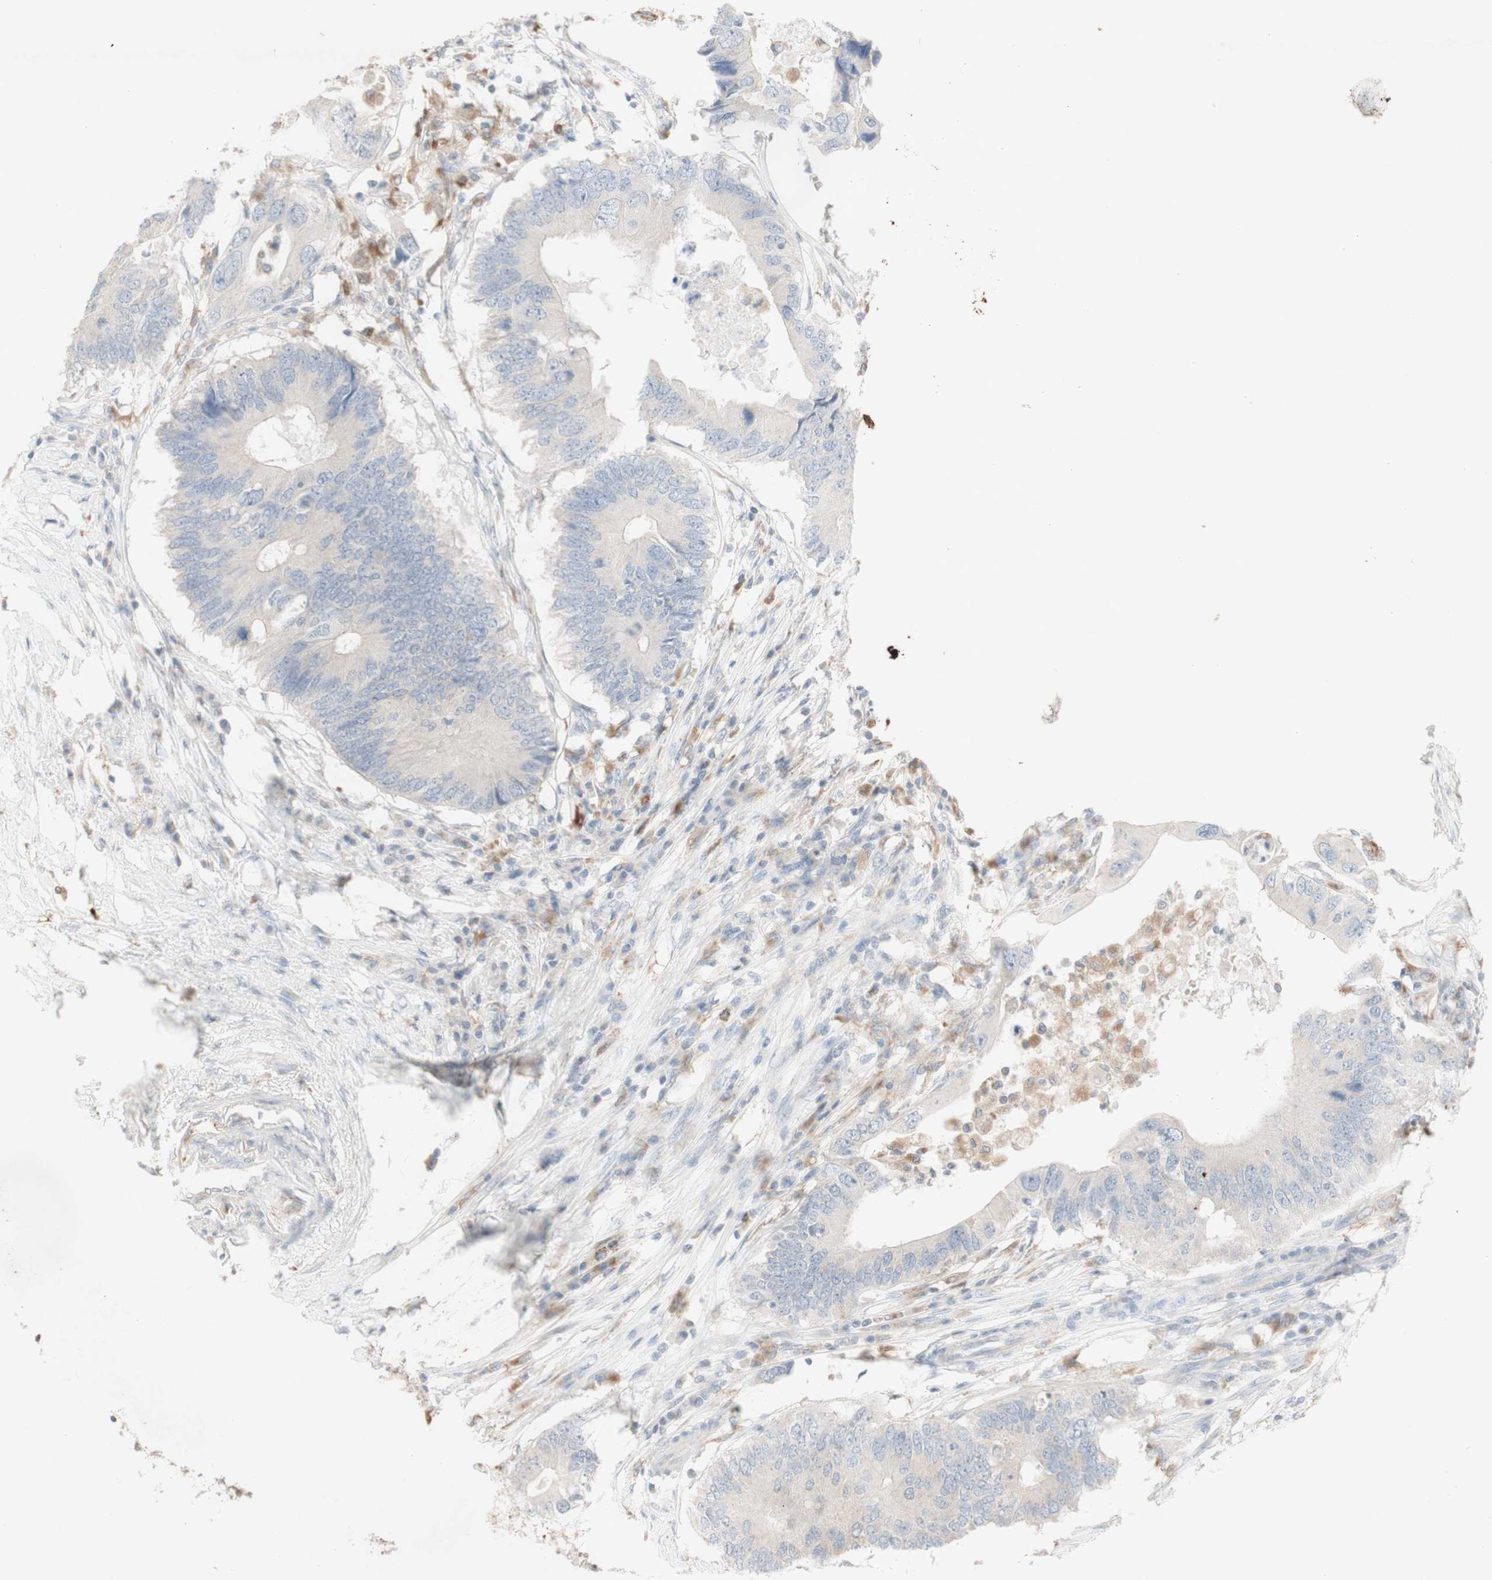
{"staining": {"intensity": "negative", "quantity": "none", "location": "none"}, "tissue": "colorectal cancer", "cell_type": "Tumor cells", "image_type": "cancer", "snomed": [{"axis": "morphology", "description": "Adenocarcinoma, NOS"}, {"axis": "topography", "description": "Colon"}], "caption": "Human colorectal cancer (adenocarcinoma) stained for a protein using immunohistochemistry displays no staining in tumor cells.", "gene": "ATP6V1B1", "patient": {"sex": "male", "age": 71}}